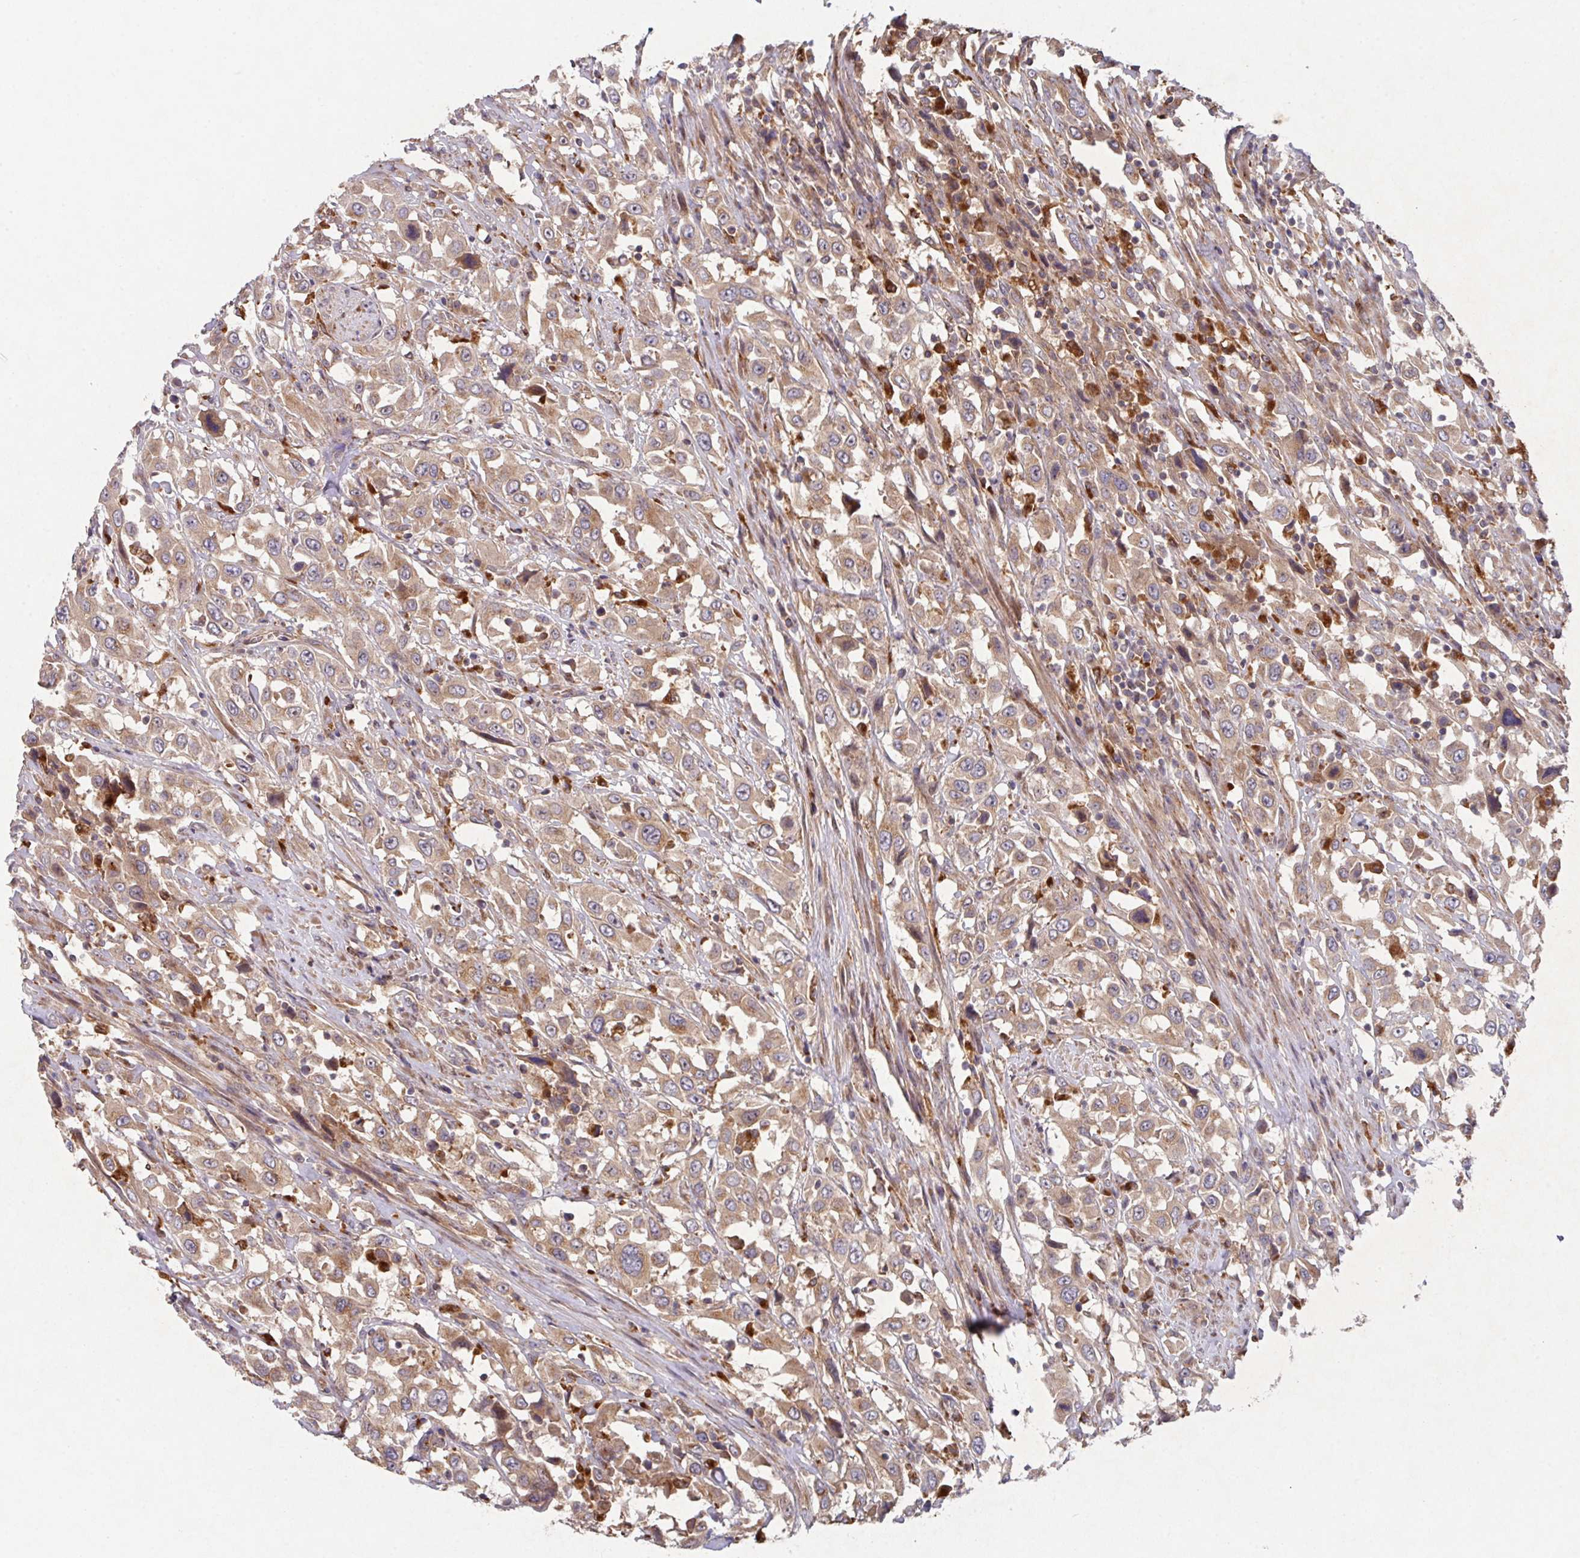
{"staining": {"intensity": "weak", "quantity": ">75%", "location": "cytoplasmic/membranous"}, "tissue": "urothelial cancer", "cell_type": "Tumor cells", "image_type": "cancer", "snomed": [{"axis": "morphology", "description": "Urothelial carcinoma, High grade"}, {"axis": "topography", "description": "Urinary bladder"}], "caption": "Immunohistochemistry (IHC) histopathology image of urothelial cancer stained for a protein (brown), which demonstrates low levels of weak cytoplasmic/membranous expression in approximately >75% of tumor cells.", "gene": "TRIM14", "patient": {"sex": "male", "age": 61}}